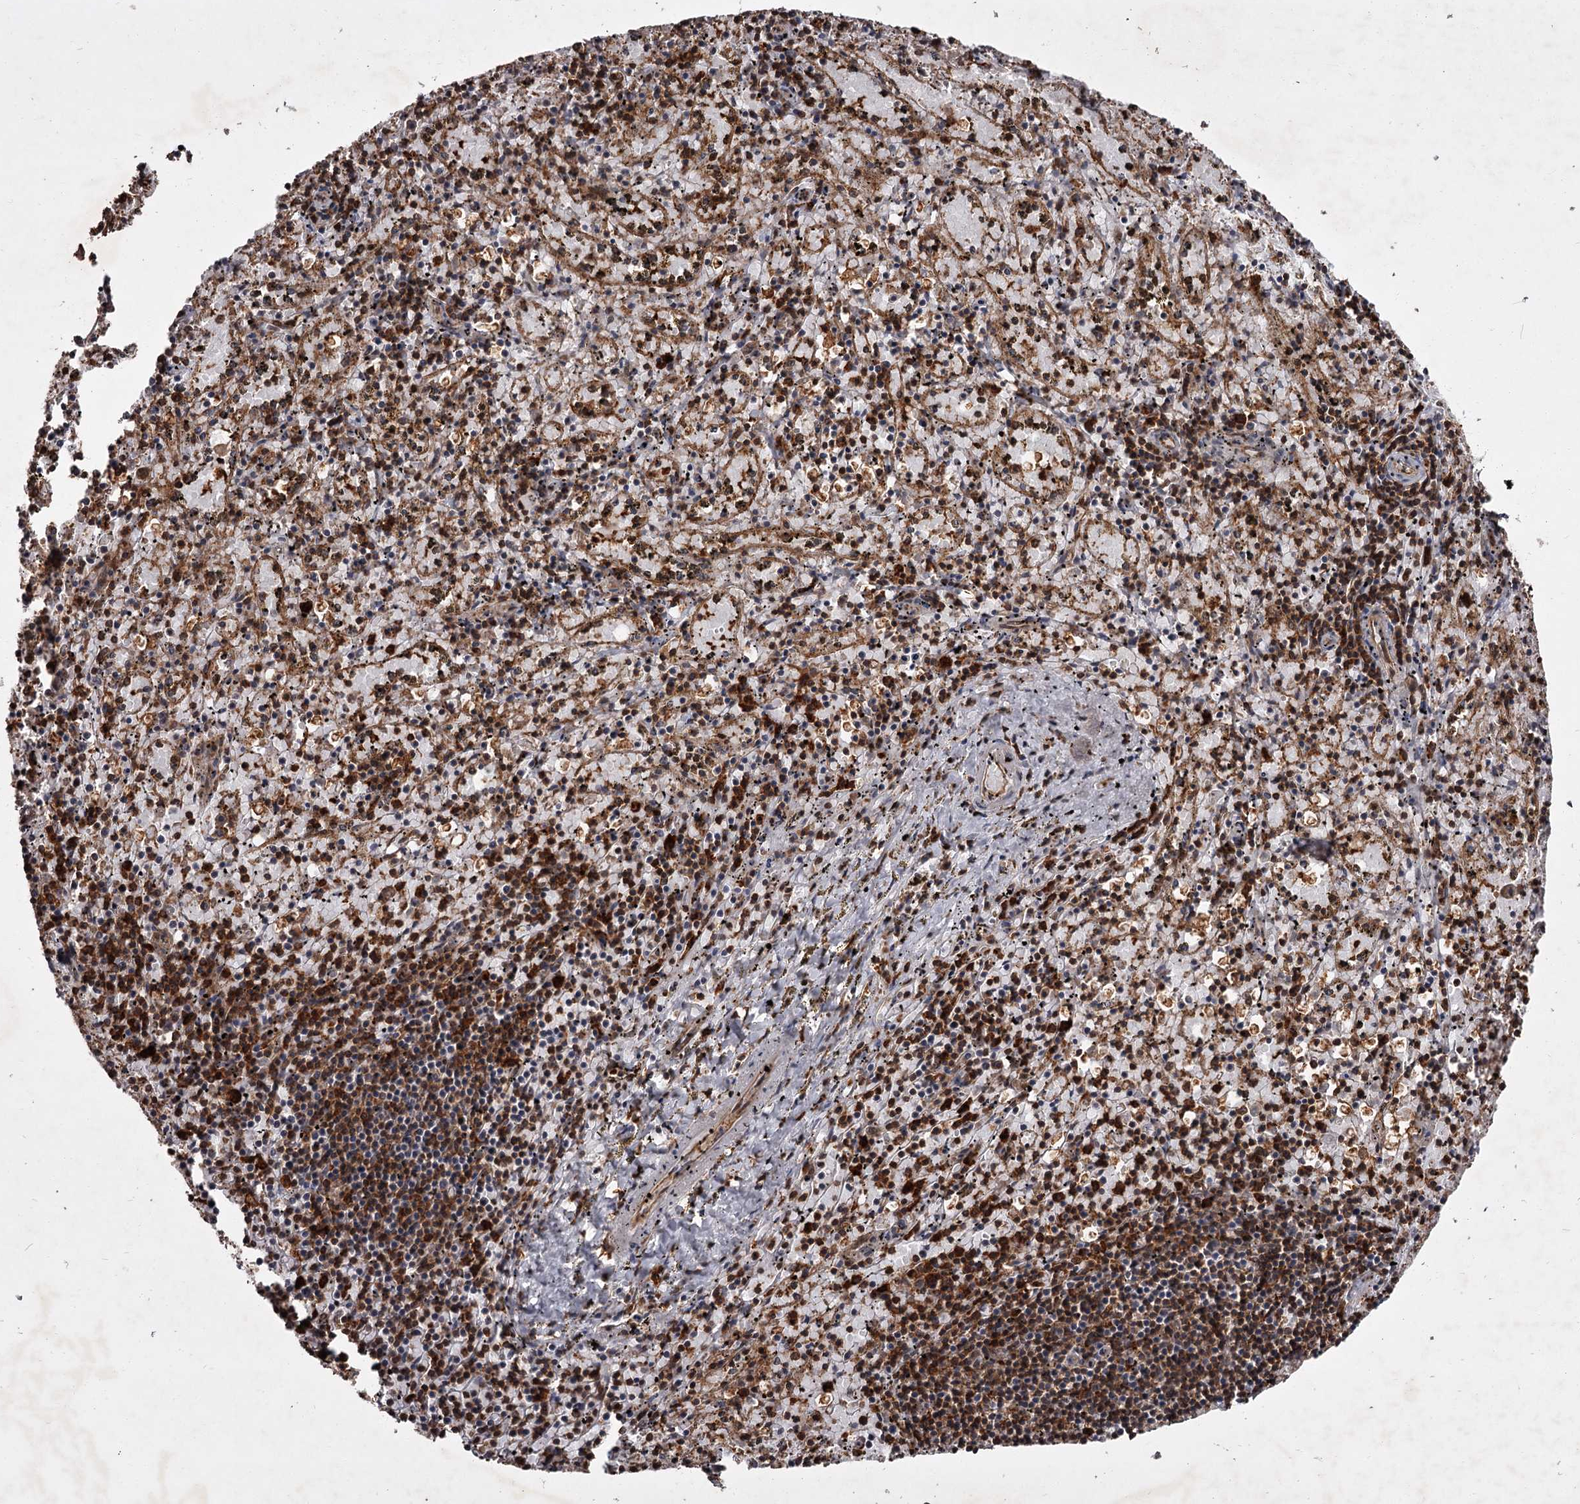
{"staining": {"intensity": "moderate", "quantity": ">75%", "location": "cytoplasmic/membranous"}, "tissue": "spleen", "cell_type": "Cells in red pulp", "image_type": "normal", "snomed": [{"axis": "morphology", "description": "Normal tissue, NOS"}, {"axis": "topography", "description": "Spleen"}], "caption": "Immunohistochemistry histopathology image of unremarkable spleen stained for a protein (brown), which exhibits medium levels of moderate cytoplasmic/membranous staining in about >75% of cells in red pulp.", "gene": "TBC1D23", "patient": {"sex": "male", "age": 11}}